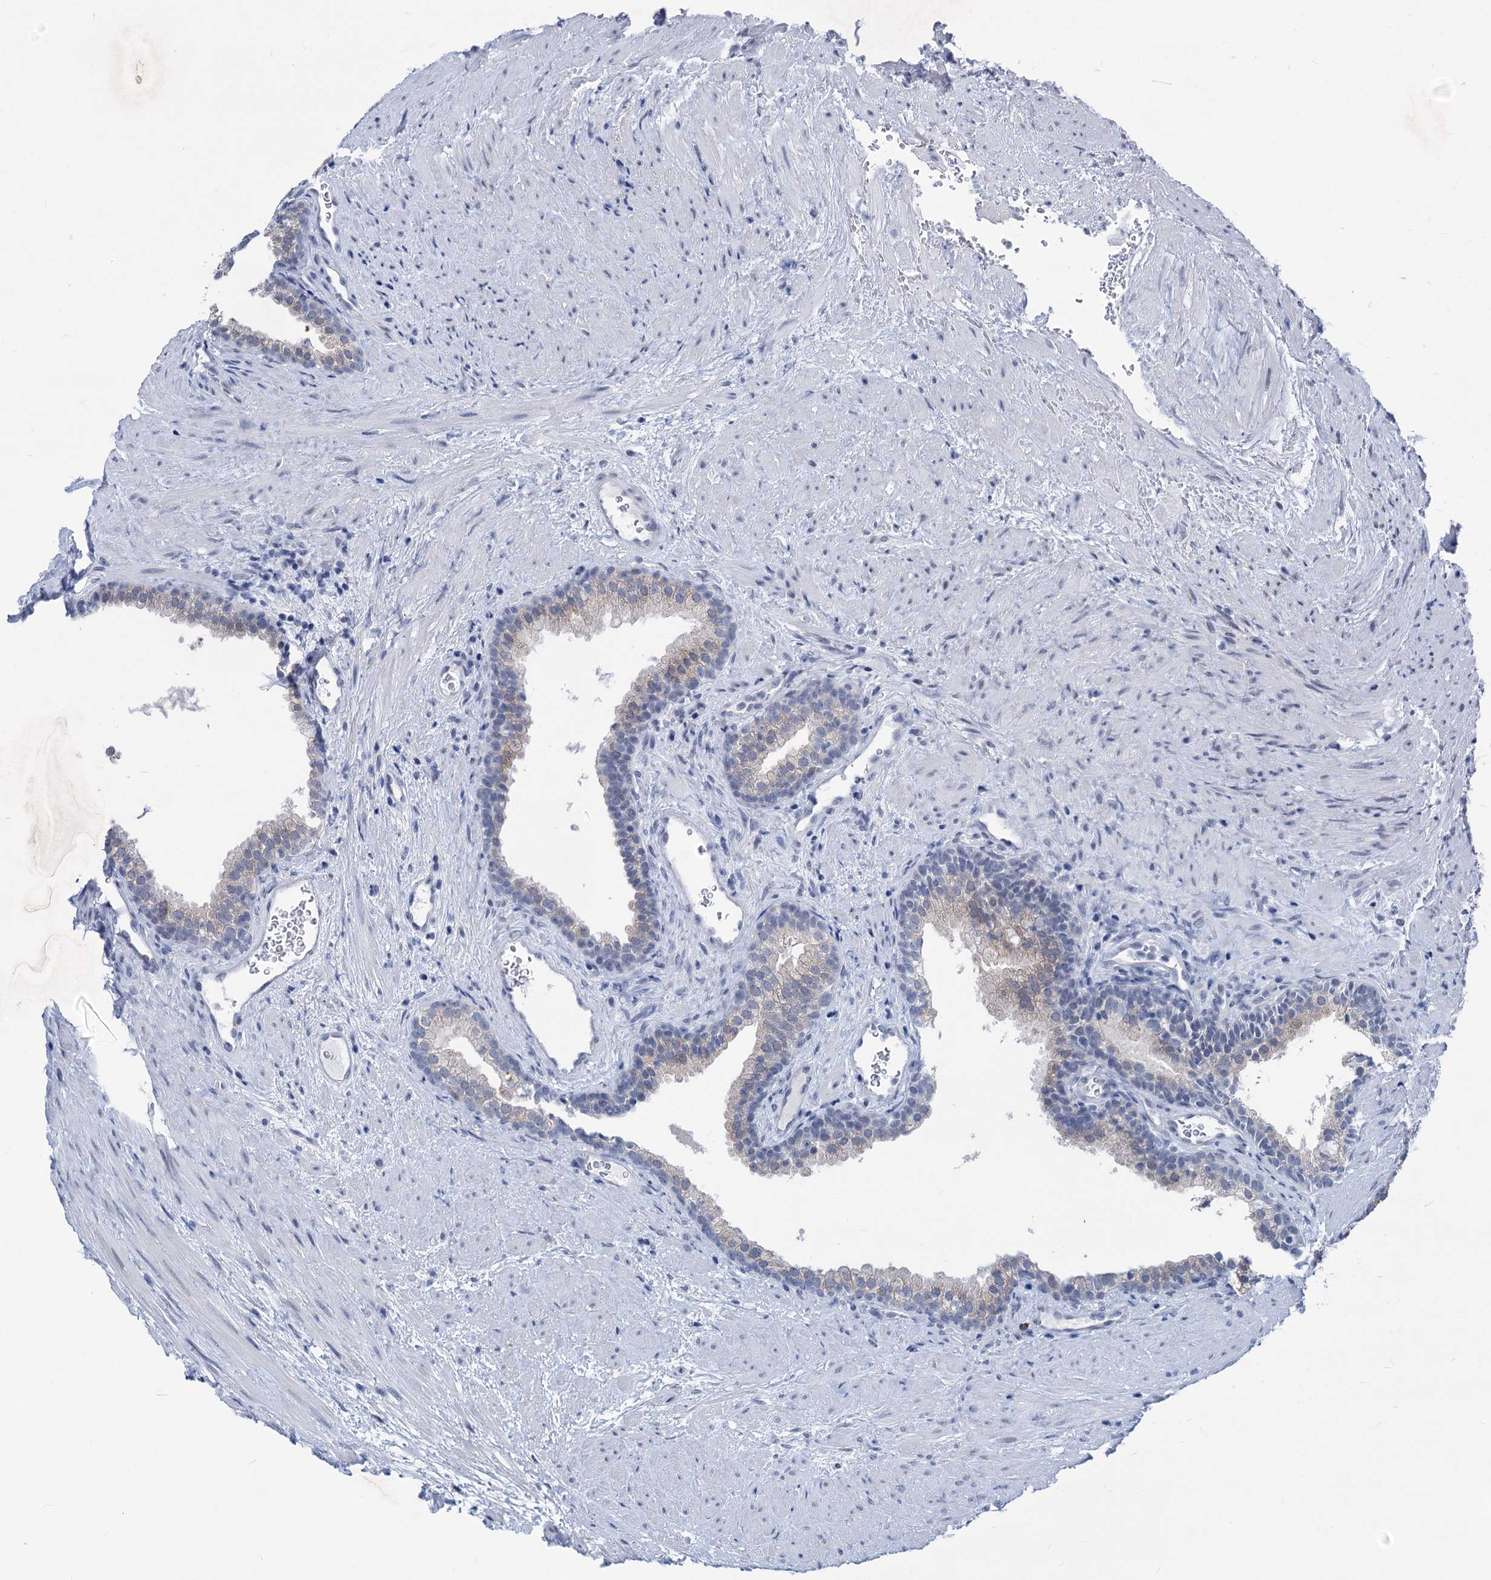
{"staining": {"intensity": "strong", "quantity": "<25%", "location": "cytoplasmic/membranous"}, "tissue": "prostate", "cell_type": "Glandular cells", "image_type": "normal", "snomed": [{"axis": "morphology", "description": "Normal tissue, NOS"}, {"axis": "topography", "description": "Prostate"}], "caption": "Brown immunohistochemical staining in unremarkable human prostate displays strong cytoplasmic/membranous staining in approximately <25% of glandular cells.", "gene": "NEU3", "patient": {"sex": "male", "age": 76}}